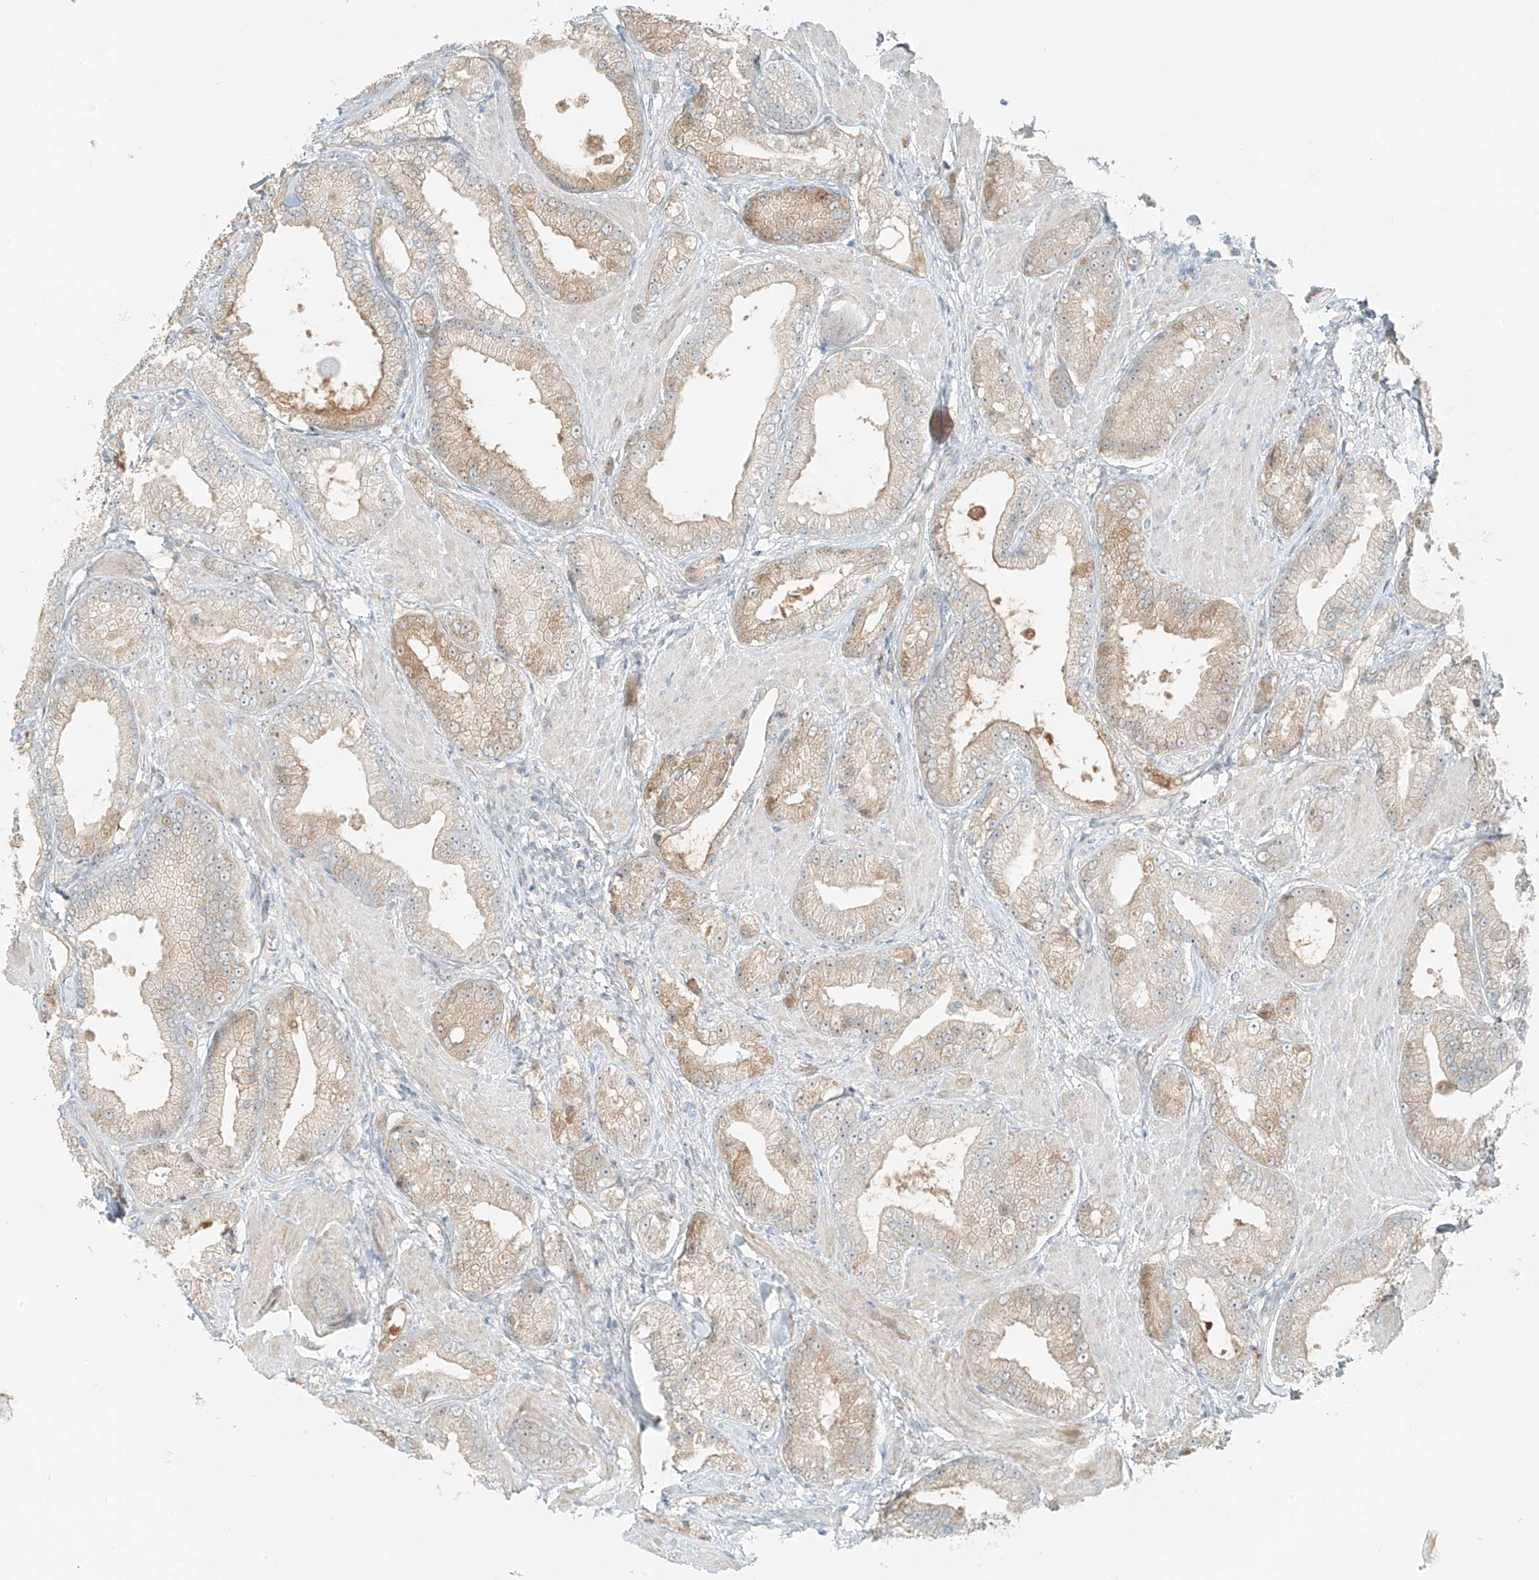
{"staining": {"intensity": "weak", "quantity": "25%-75%", "location": "cytoplasmic/membranous"}, "tissue": "prostate cancer", "cell_type": "Tumor cells", "image_type": "cancer", "snomed": [{"axis": "morphology", "description": "Adenocarcinoma, Low grade"}, {"axis": "topography", "description": "Prostate"}], "caption": "DAB (3,3'-diaminobenzidine) immunohistochemical staining of prostate cancer (adenocarcinoma (low-grade)) demonstrates weak cytoplasmic/membranous protein expression in approximately 25%-75% of tumor cells. (IHC, brightfield microscopy, high magnification).", "gene": "FSTL1", "patient": {"sex": "male", "age": 67}}